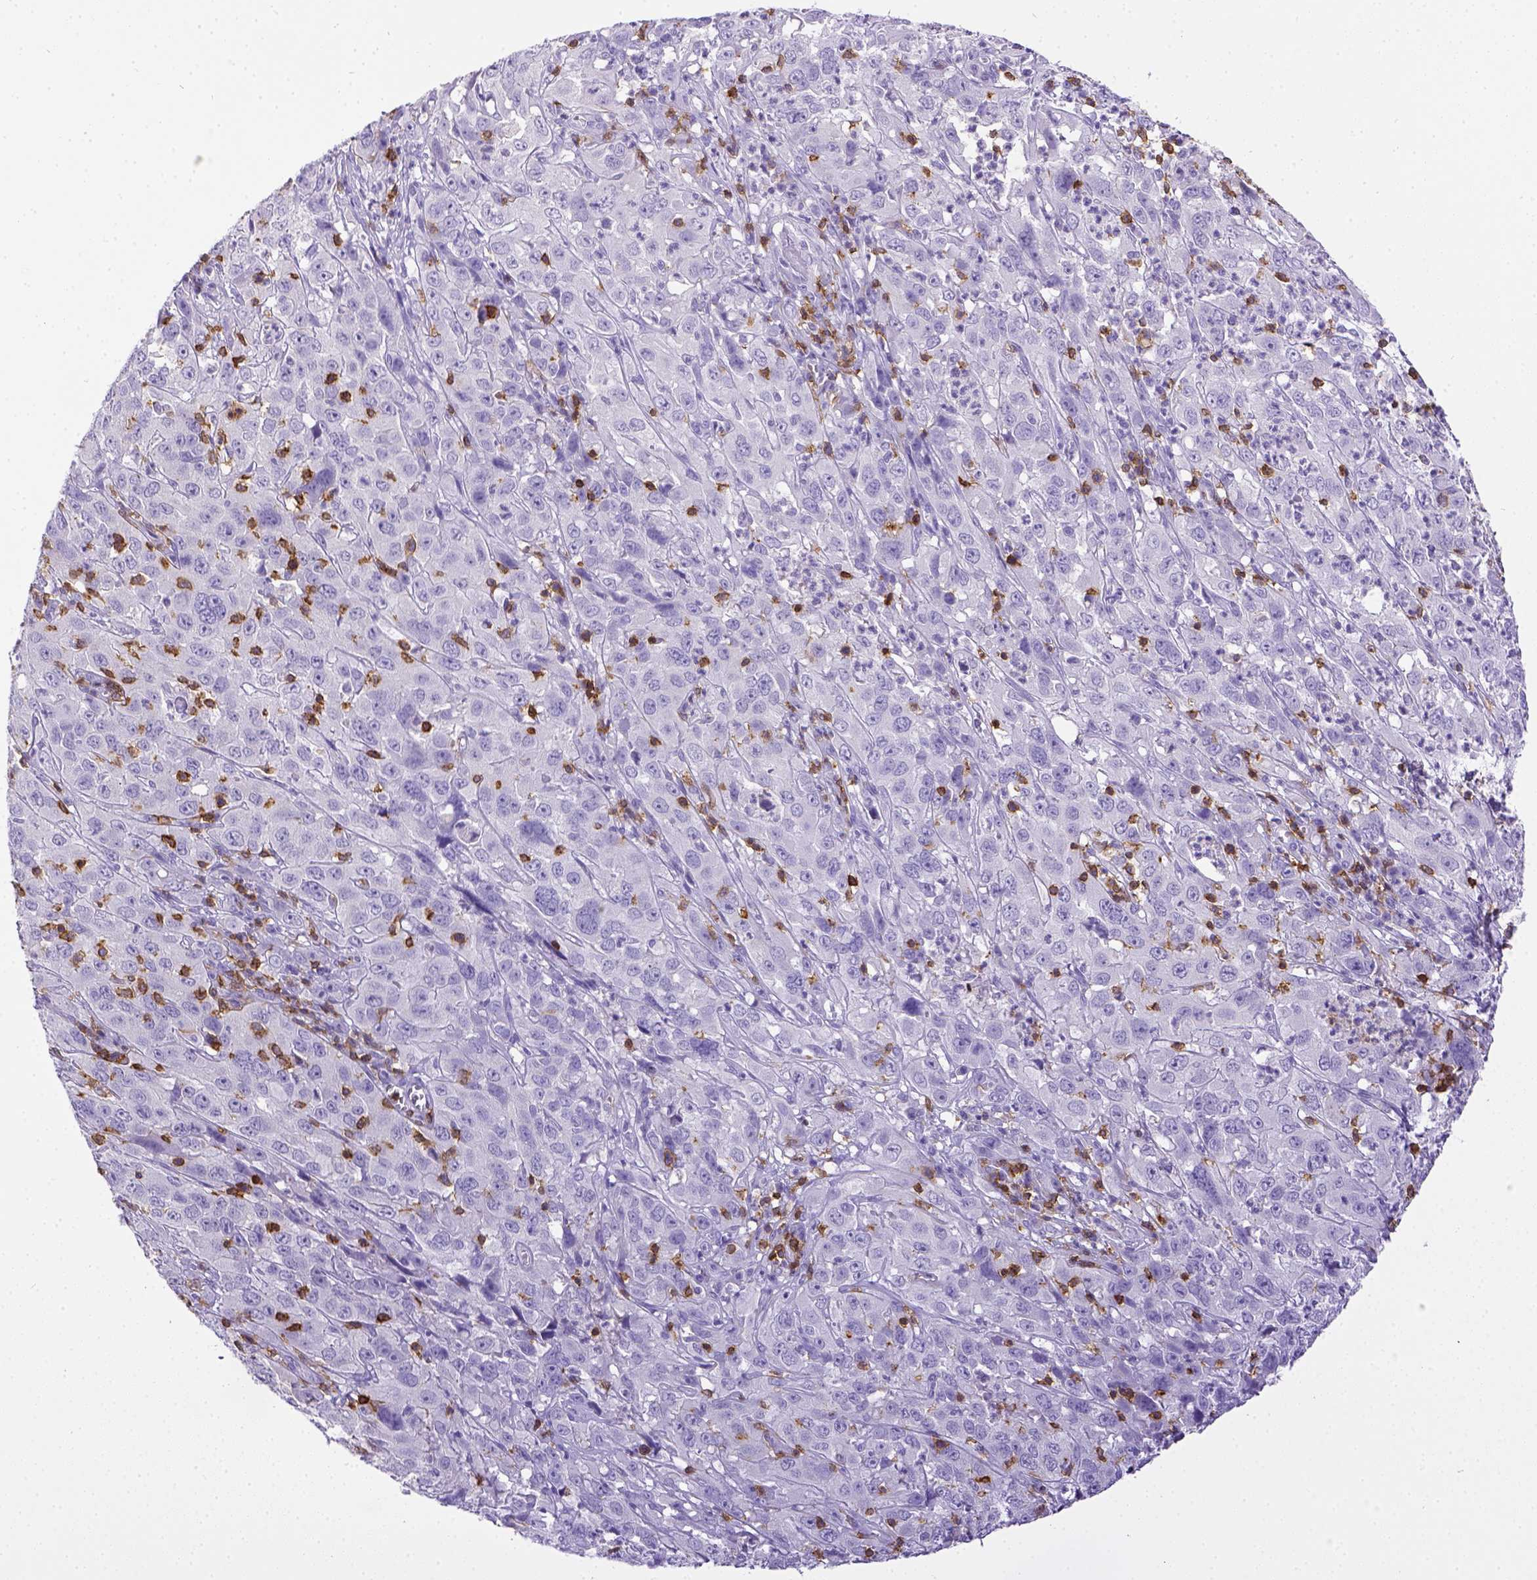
{"staining": {"intensity": "negative", "quantity": "none", "location": "none"}, "tissue": "cervical cancer", "cell_type": "Tumor cells", "image_type": "cancer", "snomed": [{"axis": "morphology", "description": "Squamous cell carcinoma, NOS"}, {"axis": "topography", "description": "Cervix"}], "caption": "Squamous cell carcinoma (cervical) stained for a protein using immunohistochemistry (IHC) shows no staining tumor cells.", "gene": "CD3E", "patient": {"sex": "female", "age": 32}}